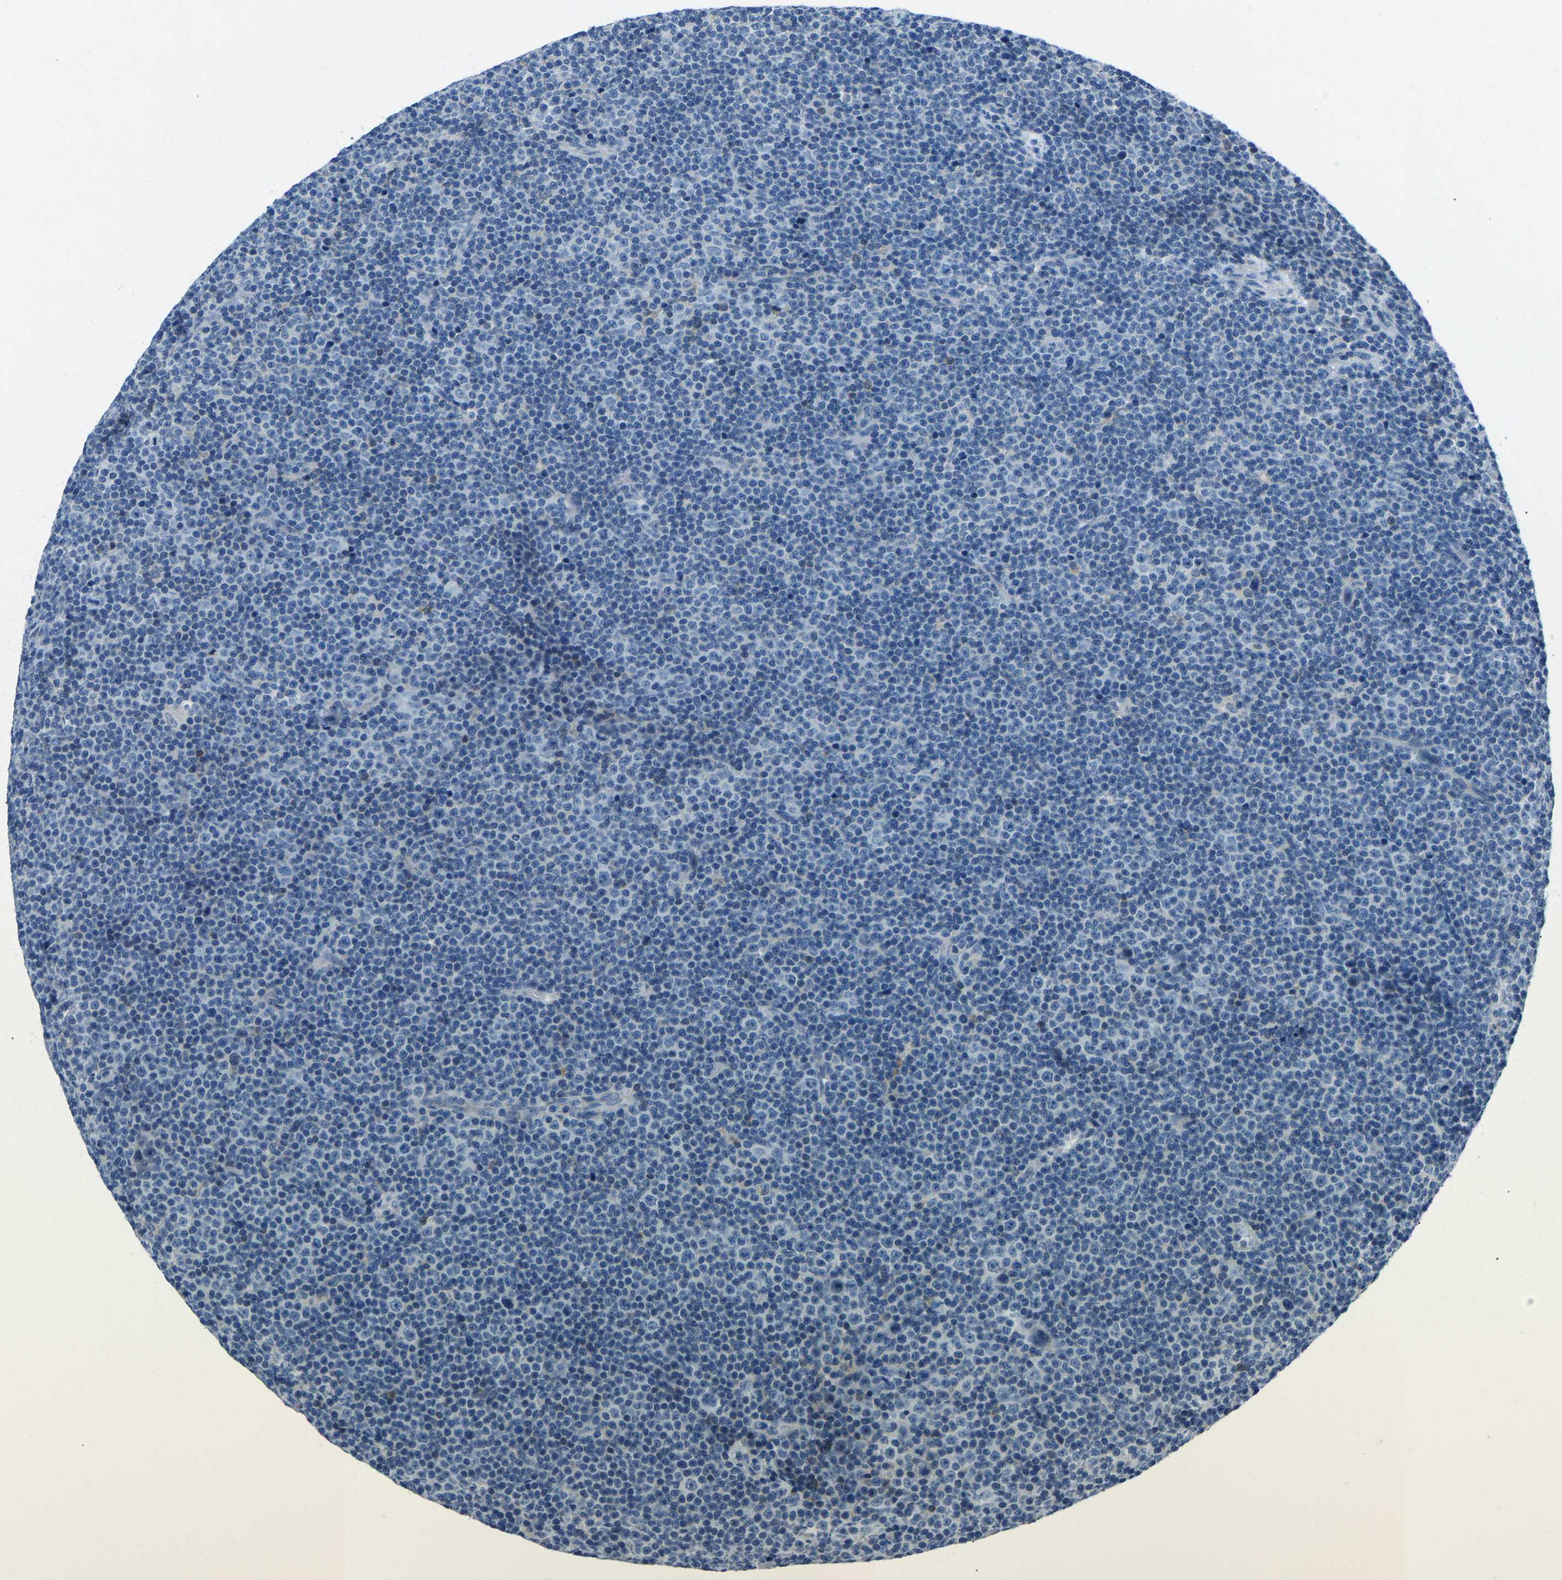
{"staining": {"intensity": "negative", "quantity": "none", "location": "none"}, "tissue": "lymphoma", "cell_type": "Tumor cells", "image_type": "cancer", "snomed": [{"axis": "morphology", "description": "Malignant lymphoma, non-Hodgkin's type, Low grade"}, {"axis": "topography", "description": "Lymph node"}], "caption": "Tumor cells are negative for brown protein staining in lymphoma. Nuclei are stained in blue.", "gene": "XIRP1", "patient": {"sex": "female", "age": 67}}